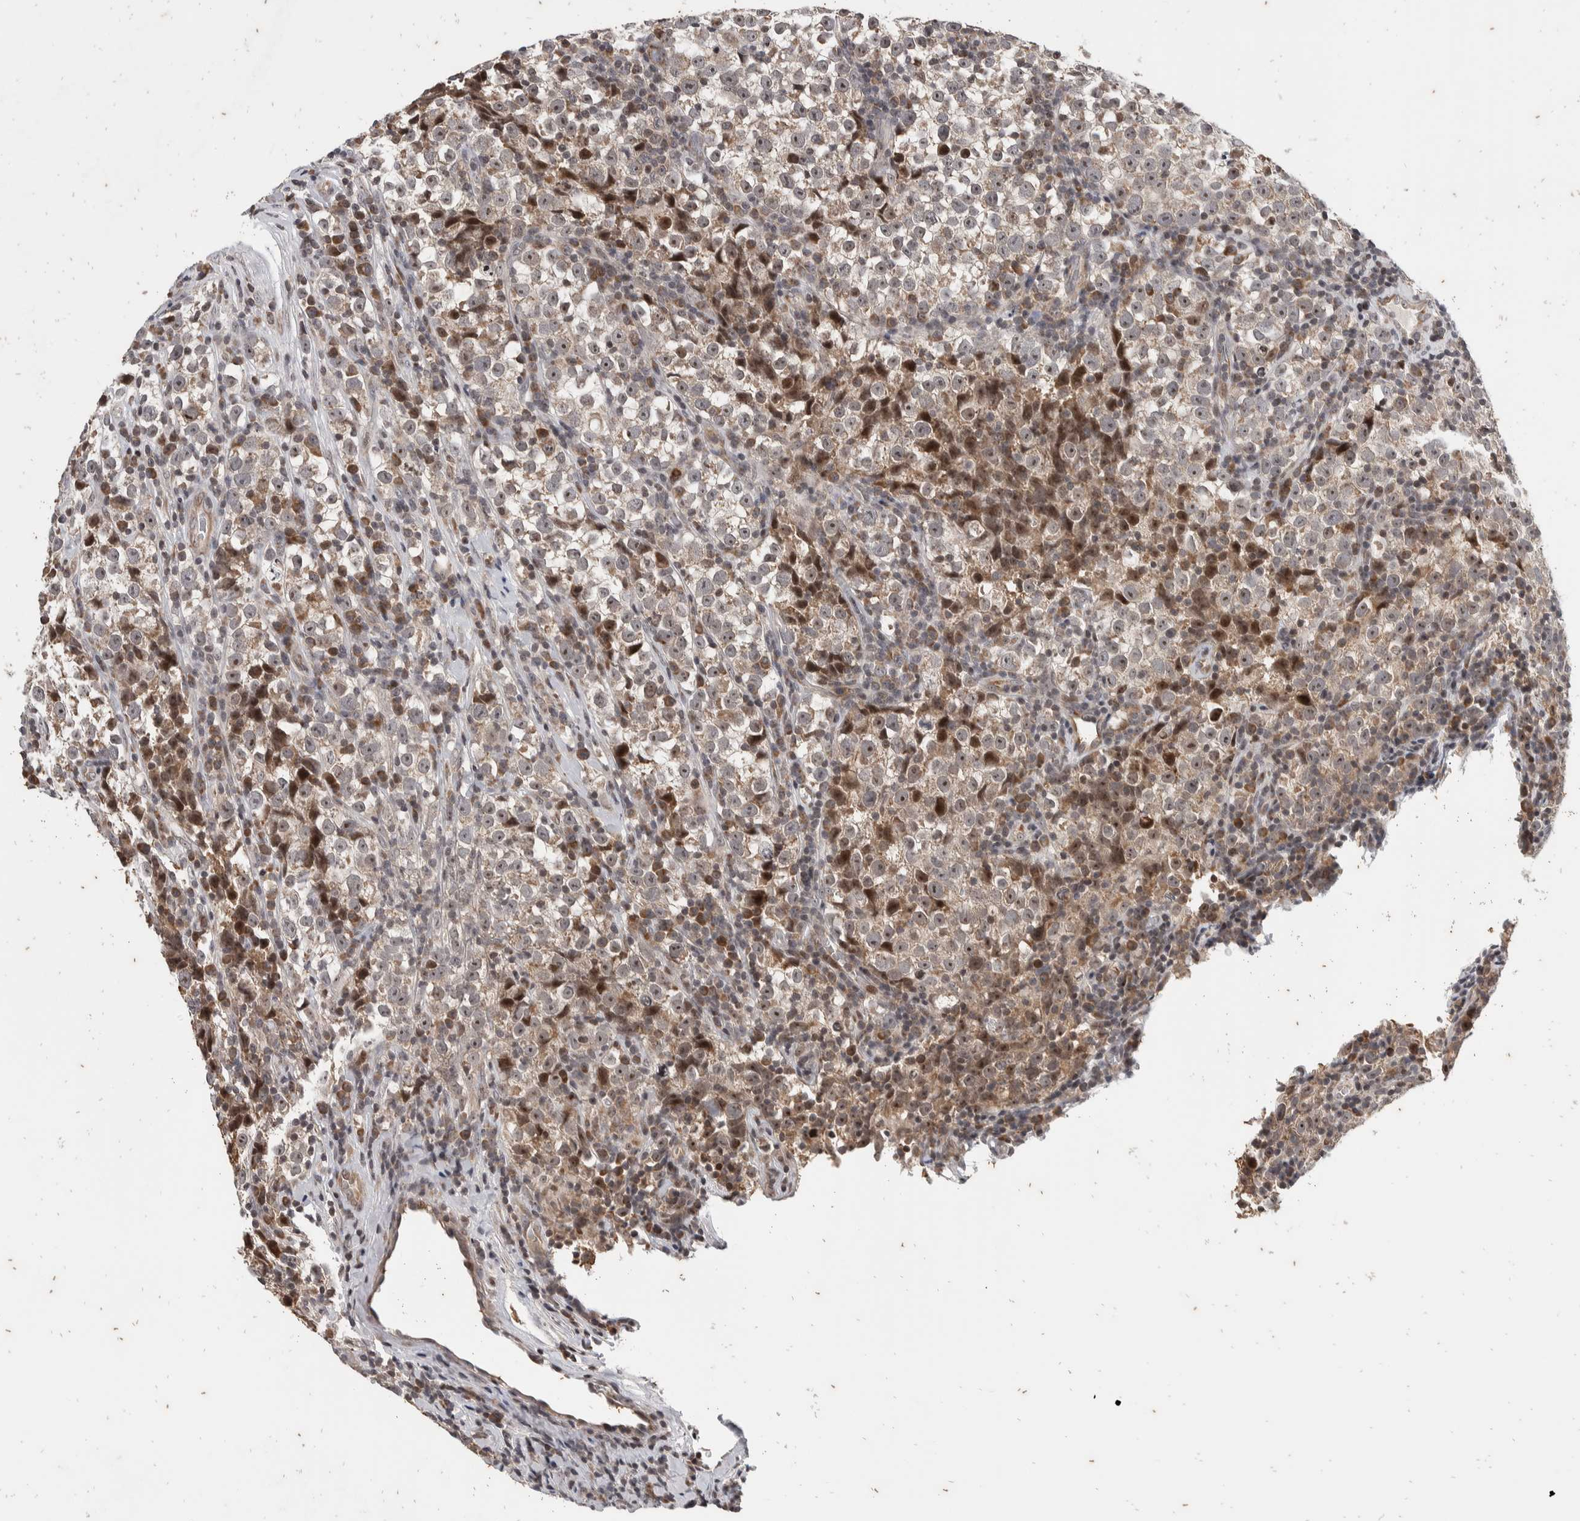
{"staining": {"intensity": "moderate", "quantity": "25%-75%", "location": "nuclear"}, "tissue": "testis cancer", "cell_type": "Tumor cells", "image_type": "cancer", "snomed": [{"axis": "morphology", "description": "Normal tissue, NOS"}, {"axis": "morphology", "description": "Seminoma, NOS"}, {"axis": "topography", "description": "Testis"}], "caption": "Tumor cells show medium levels of moderate nuclear expression in approximately 25%-75% of cells in human testis cancer.", "gene": "ATXN7L1", "patient": {"sex": "male", "age": 43}}